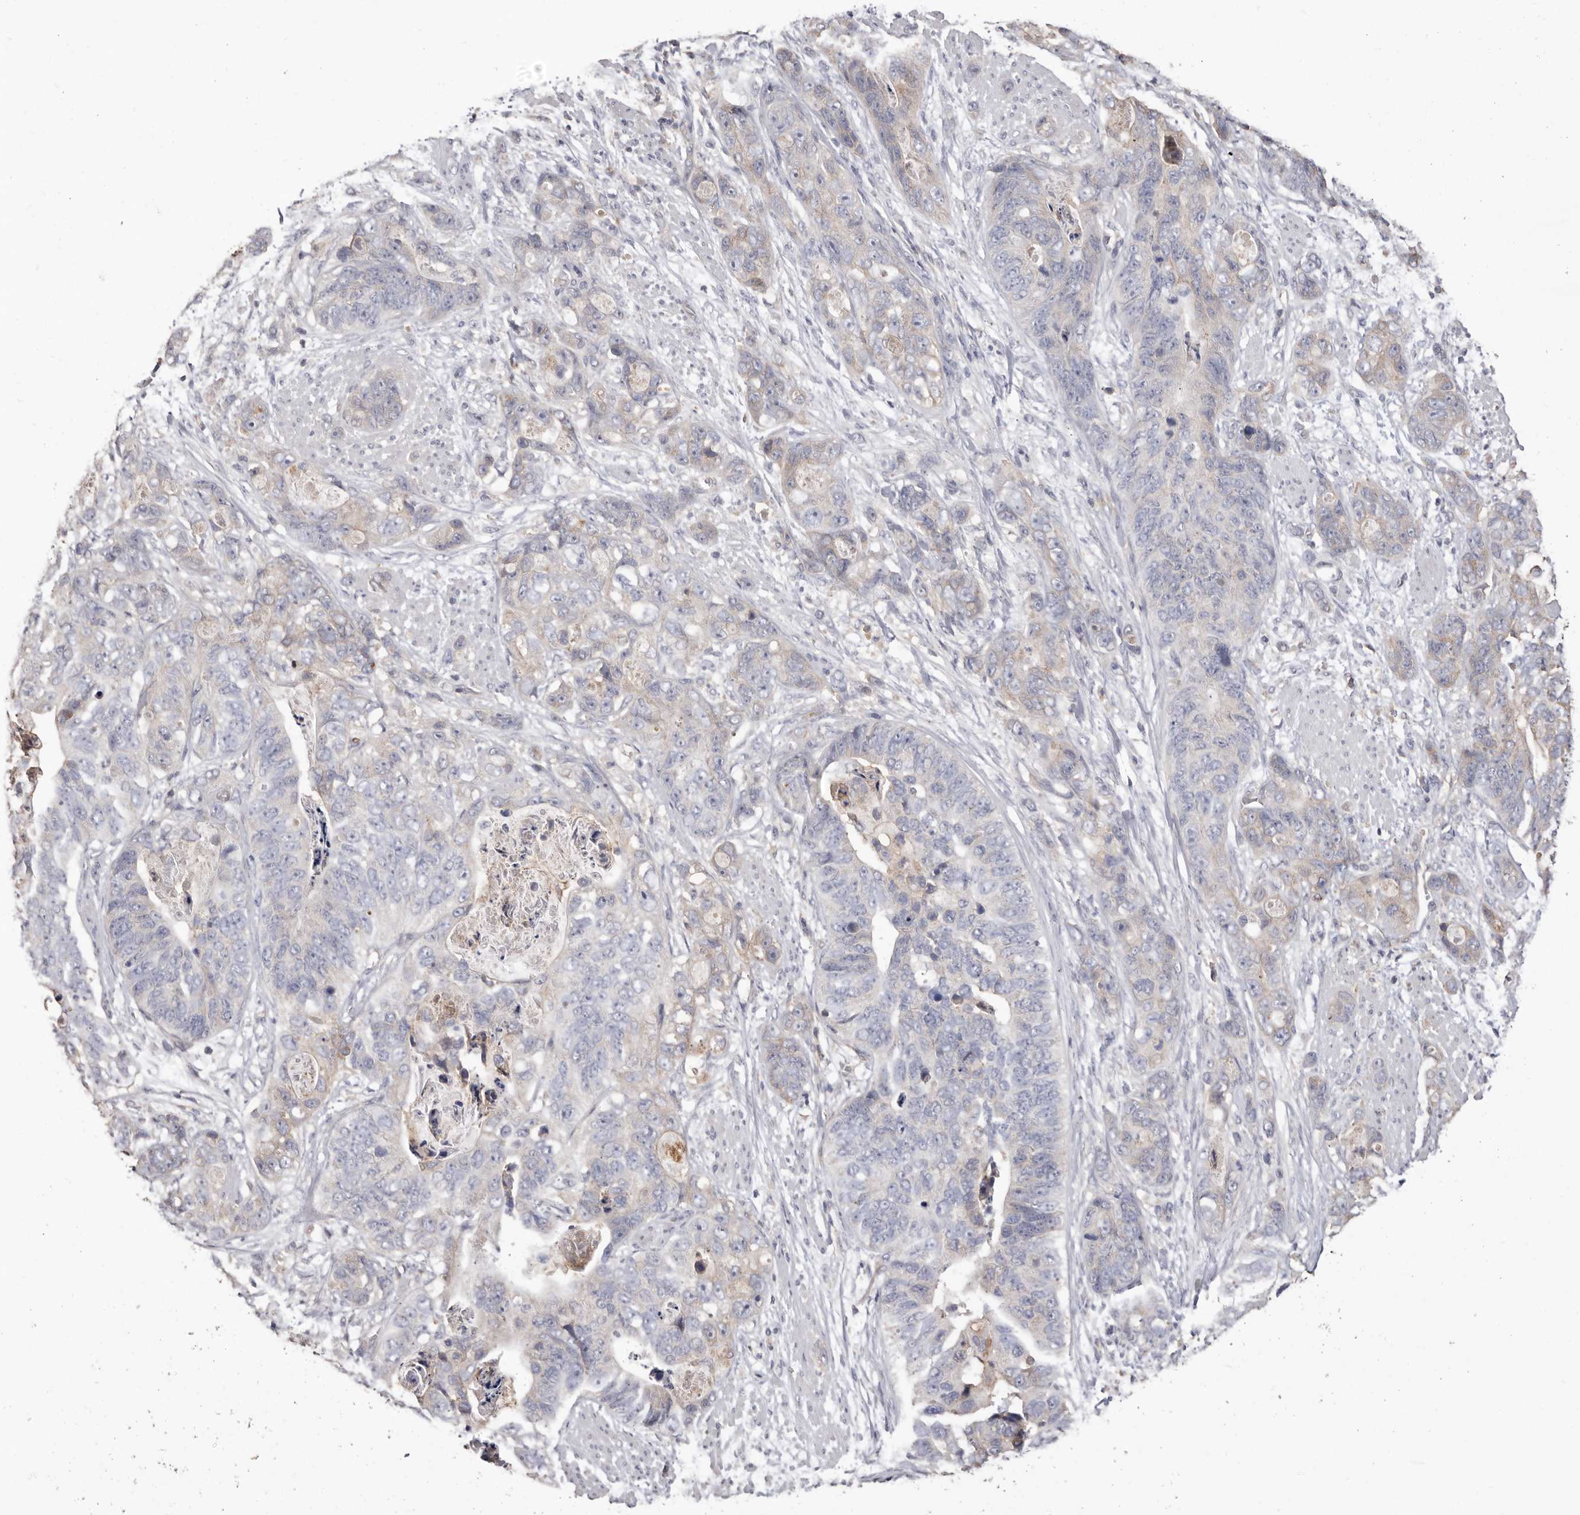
{"staining": {"intensity": "negative", "quantity": "none", "location": "none"}, "tissue": "stomach cancer", "cell_type": "Tumor cells", "image_type": "cancer", "snomed": [{"axis": "morphology", "description": "Adenocarcinoma, NOS"}, {"axis": "topography", "description": "Stomach"}], "caption": "High magnification brightfield microscopy of stomach cancer stained with DAB (3,3'-diaminobenzidine) (brown) and counterstained with hematoxylin (blue): tumor cells show no significant staining.", "gene": "MMACHC", "patient": {"sex": "female", "age": 89}}